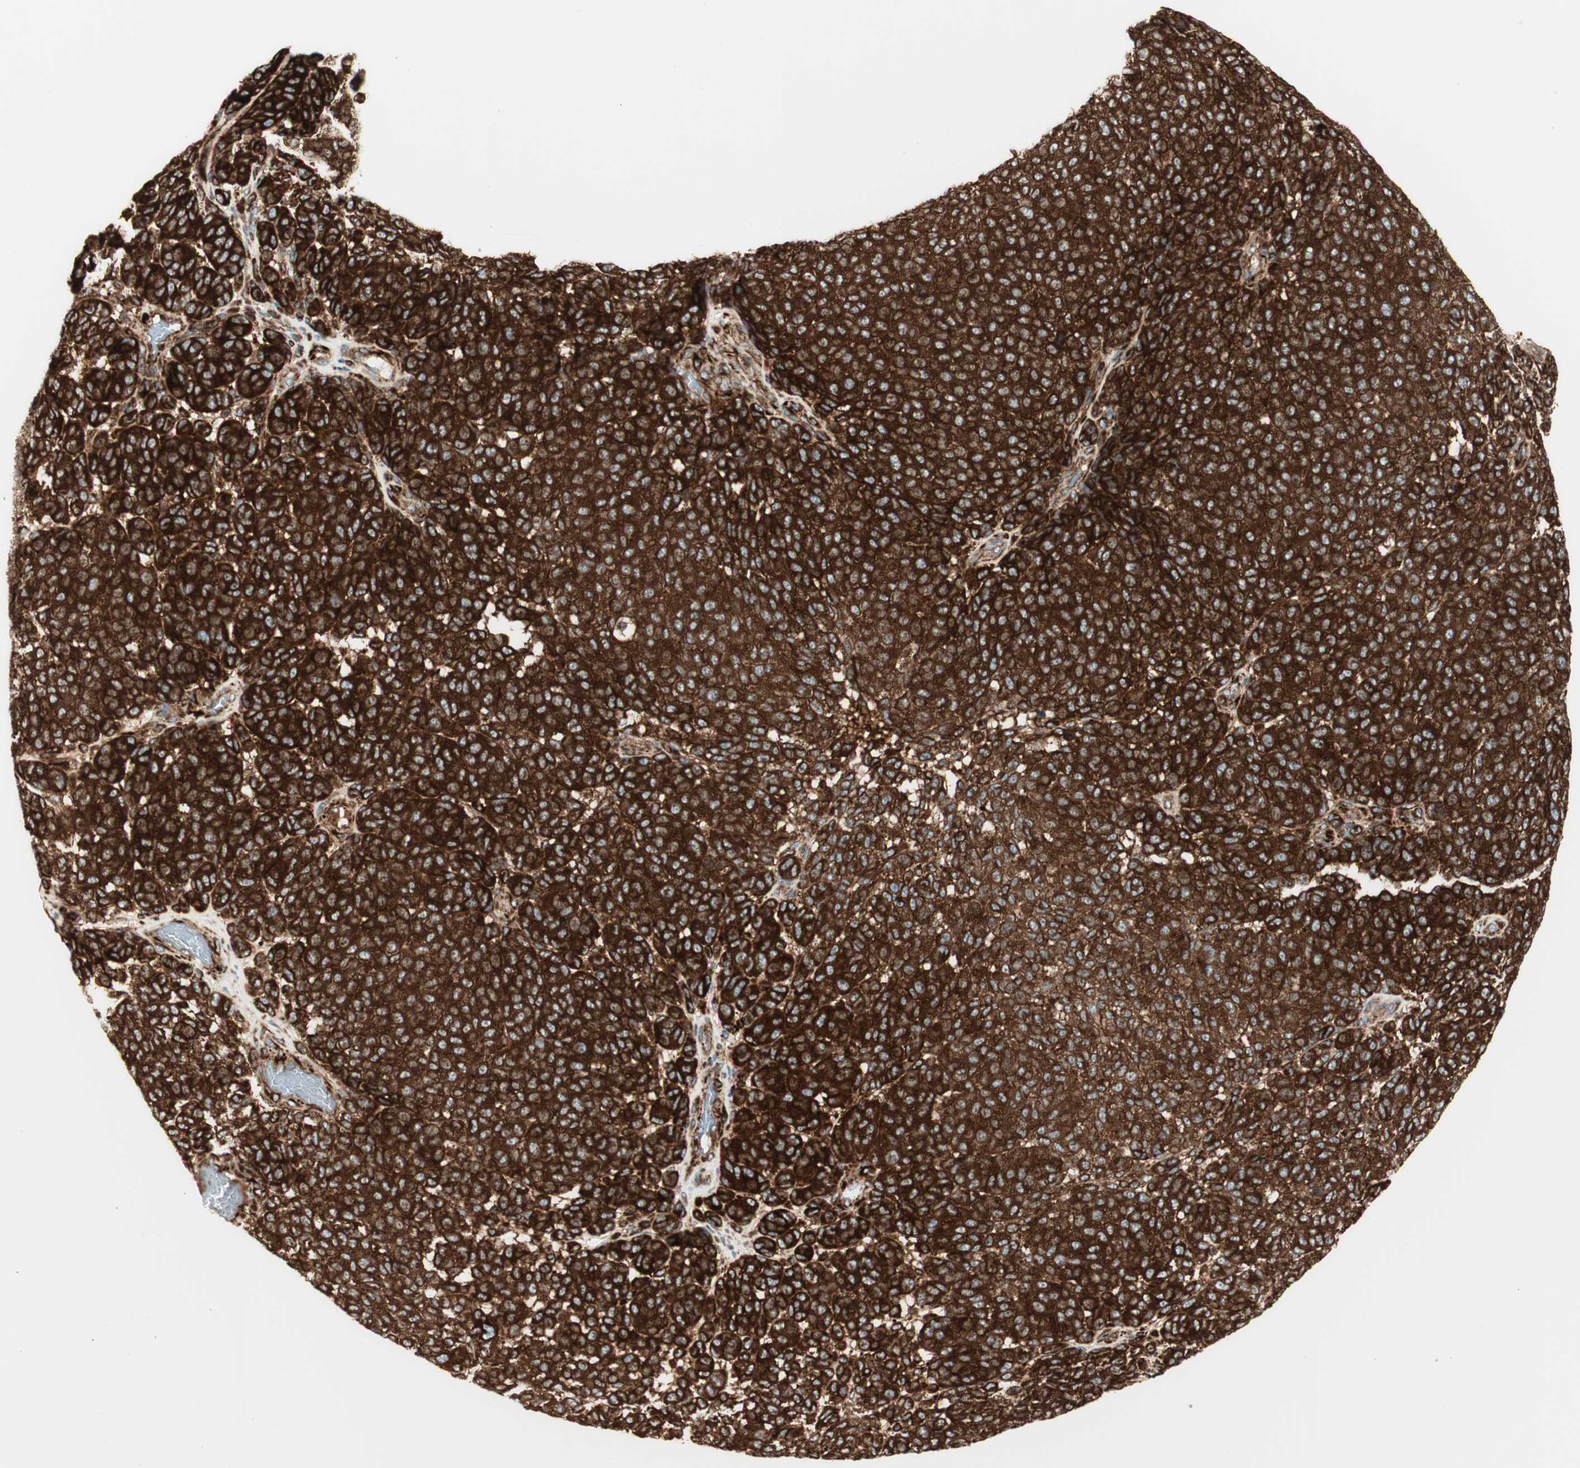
{"staining": {"intensity": "strong", "quantity": "25%-75%", "location": "cytoplasmic/membranous"}, "tissue": "melanoma", "cell_type": "Tumor cells", "image_type": "cancer", "snomed": [{"axis": "morphology", "description": "Malignant melanoma, NOS"}, {"axis": "topography", "description": "Skin"}], "caption": "Immunohistochemistry of human malignant melanoma displays high levels of strong cytoplasmic/membranous positivity in about 25%-75% of tumor cells.", "gene": "ATP6V1G1", "patient": {"sex": "male", "age": 59}}